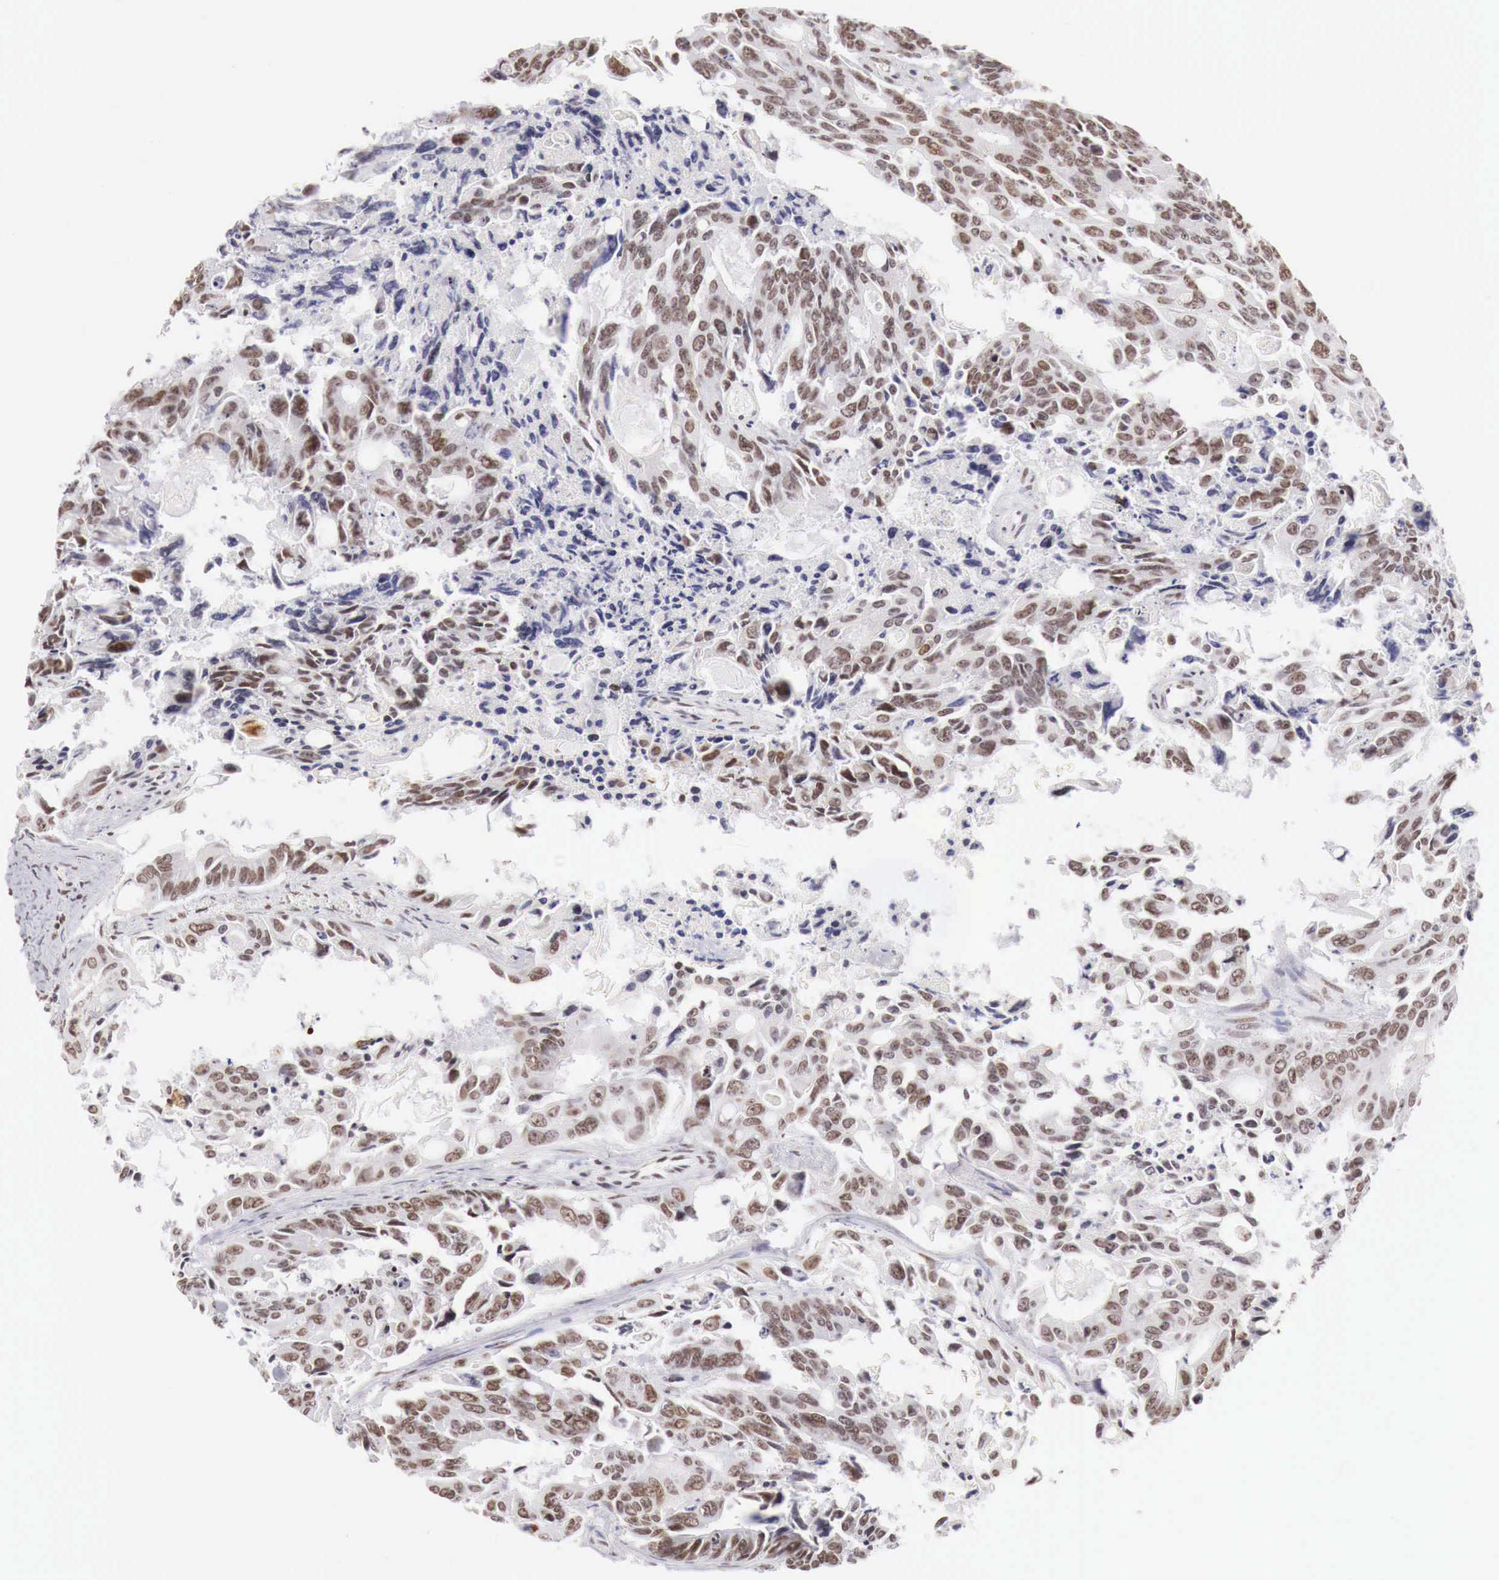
{"staining": {"intensity": "moderate", "quantity": "25%-75%", "location": "nuclear"}, "tissue": "colorectal cancer", "cell_type": "Tumor cells", "image_type": "cancer", "snomed": [{"axis": "morphology", "description": "Adenocarcinoma, NOS"}, {"axis": "topography", "description": "Rectum"}], "caption": "This photomicrograph shows colorectal cancer stained with IHC to label a protein in brown. The nuclear of tumor cells show moderate positivity for the protein. Nuclei are counter-stained blue.", "gene": "PHF14", "patient": {"sex": "male", "age": 76}}